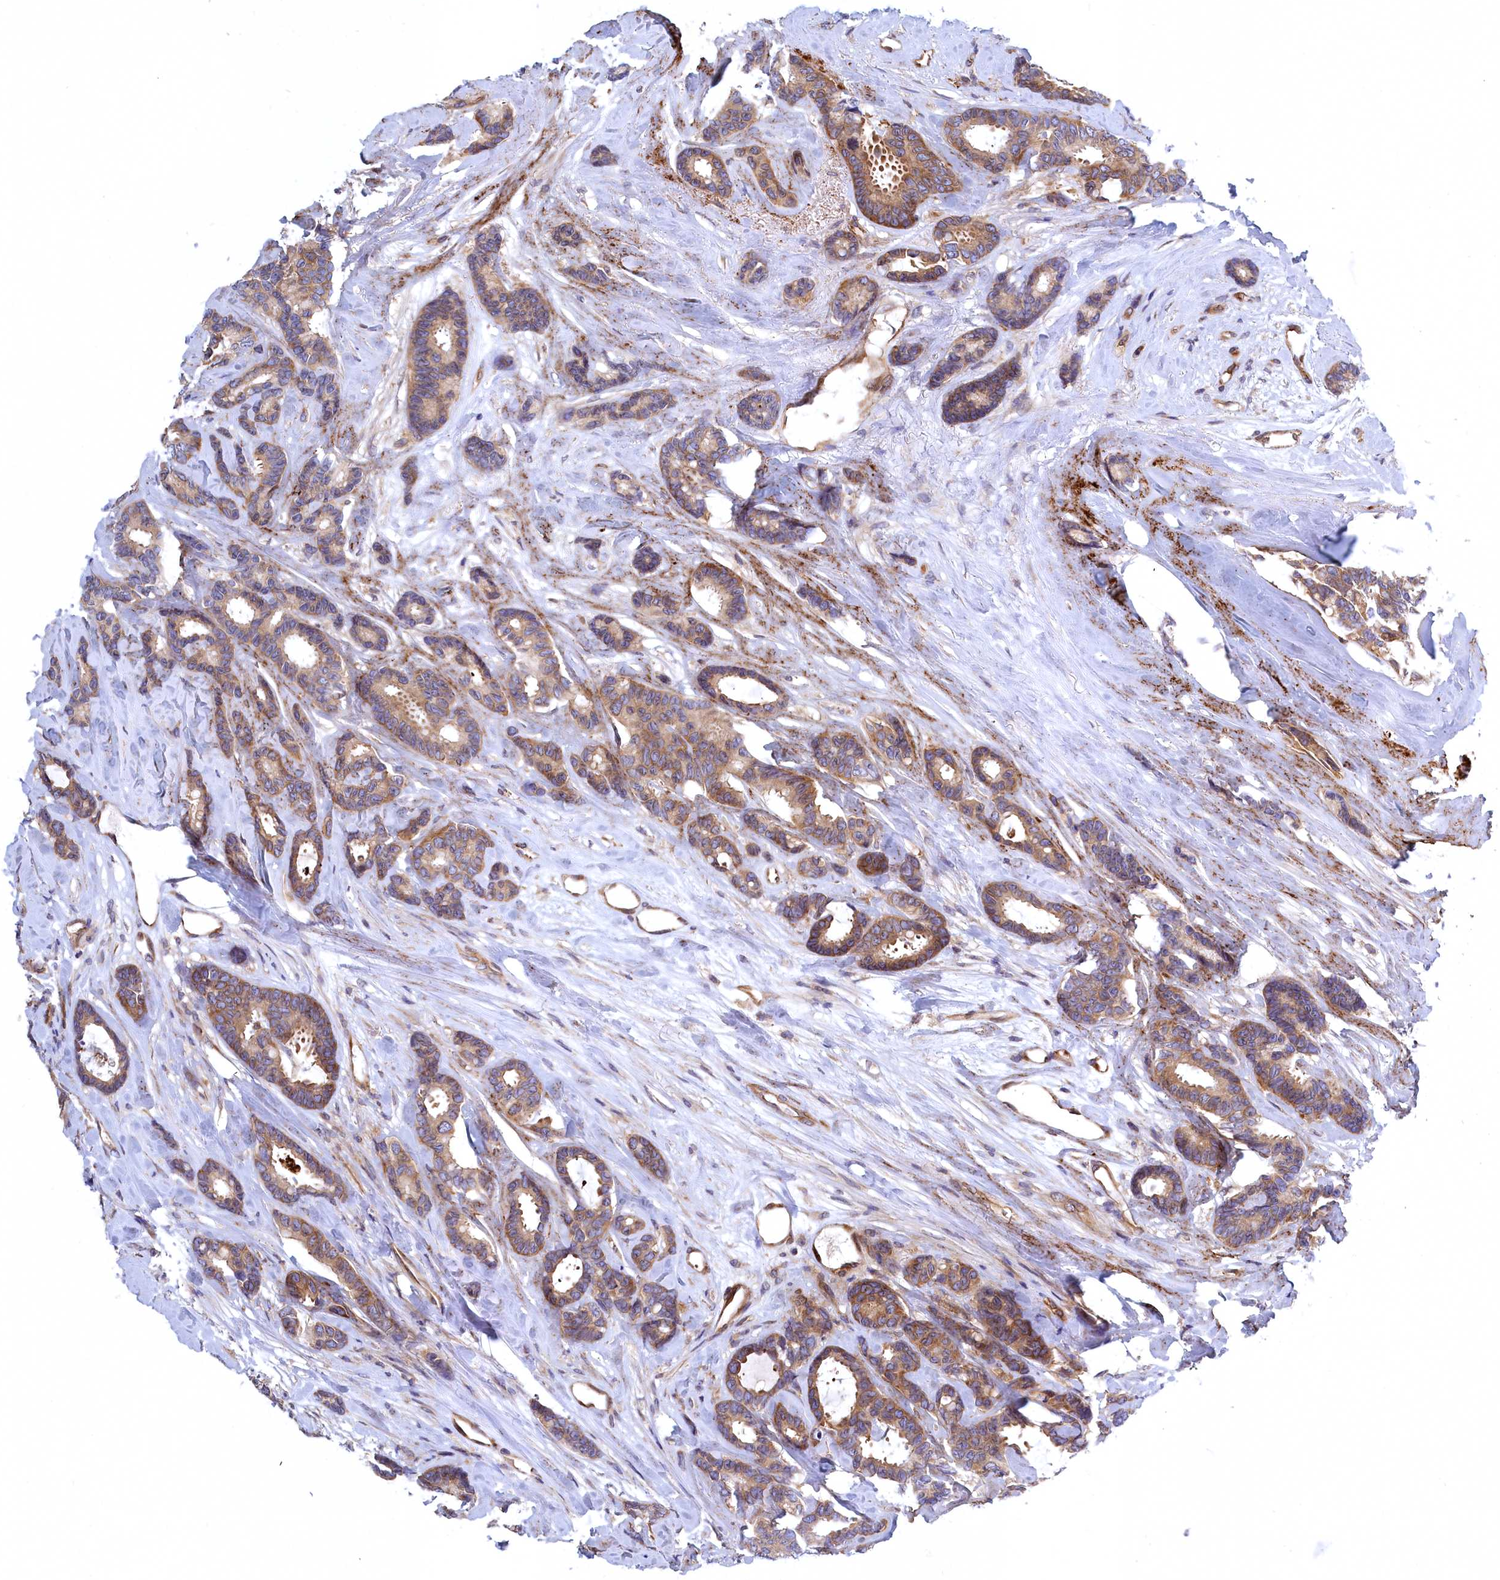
{"staining": {"intensity": "moderate", "quantity": ">75%", "location": "cytoplasmic/membranous"}, "tissue": "breast cancer", "cell_type": "Tumor cells", "image_type": "cancer", "snomed": [{"axis": "morphology", "description": "Duct carcinoma"}, {"axis": "topography", "description": "Breast"}], "caption": "Immunohistochemical staining of human invasive ductal carcinoma (breast) shows medium levels of moderate cytoplasmic/membranous positivity in approximately >75% of tumor cells.", "gene": "NAA10", "patient": {"sex": "female", "age": 87}}